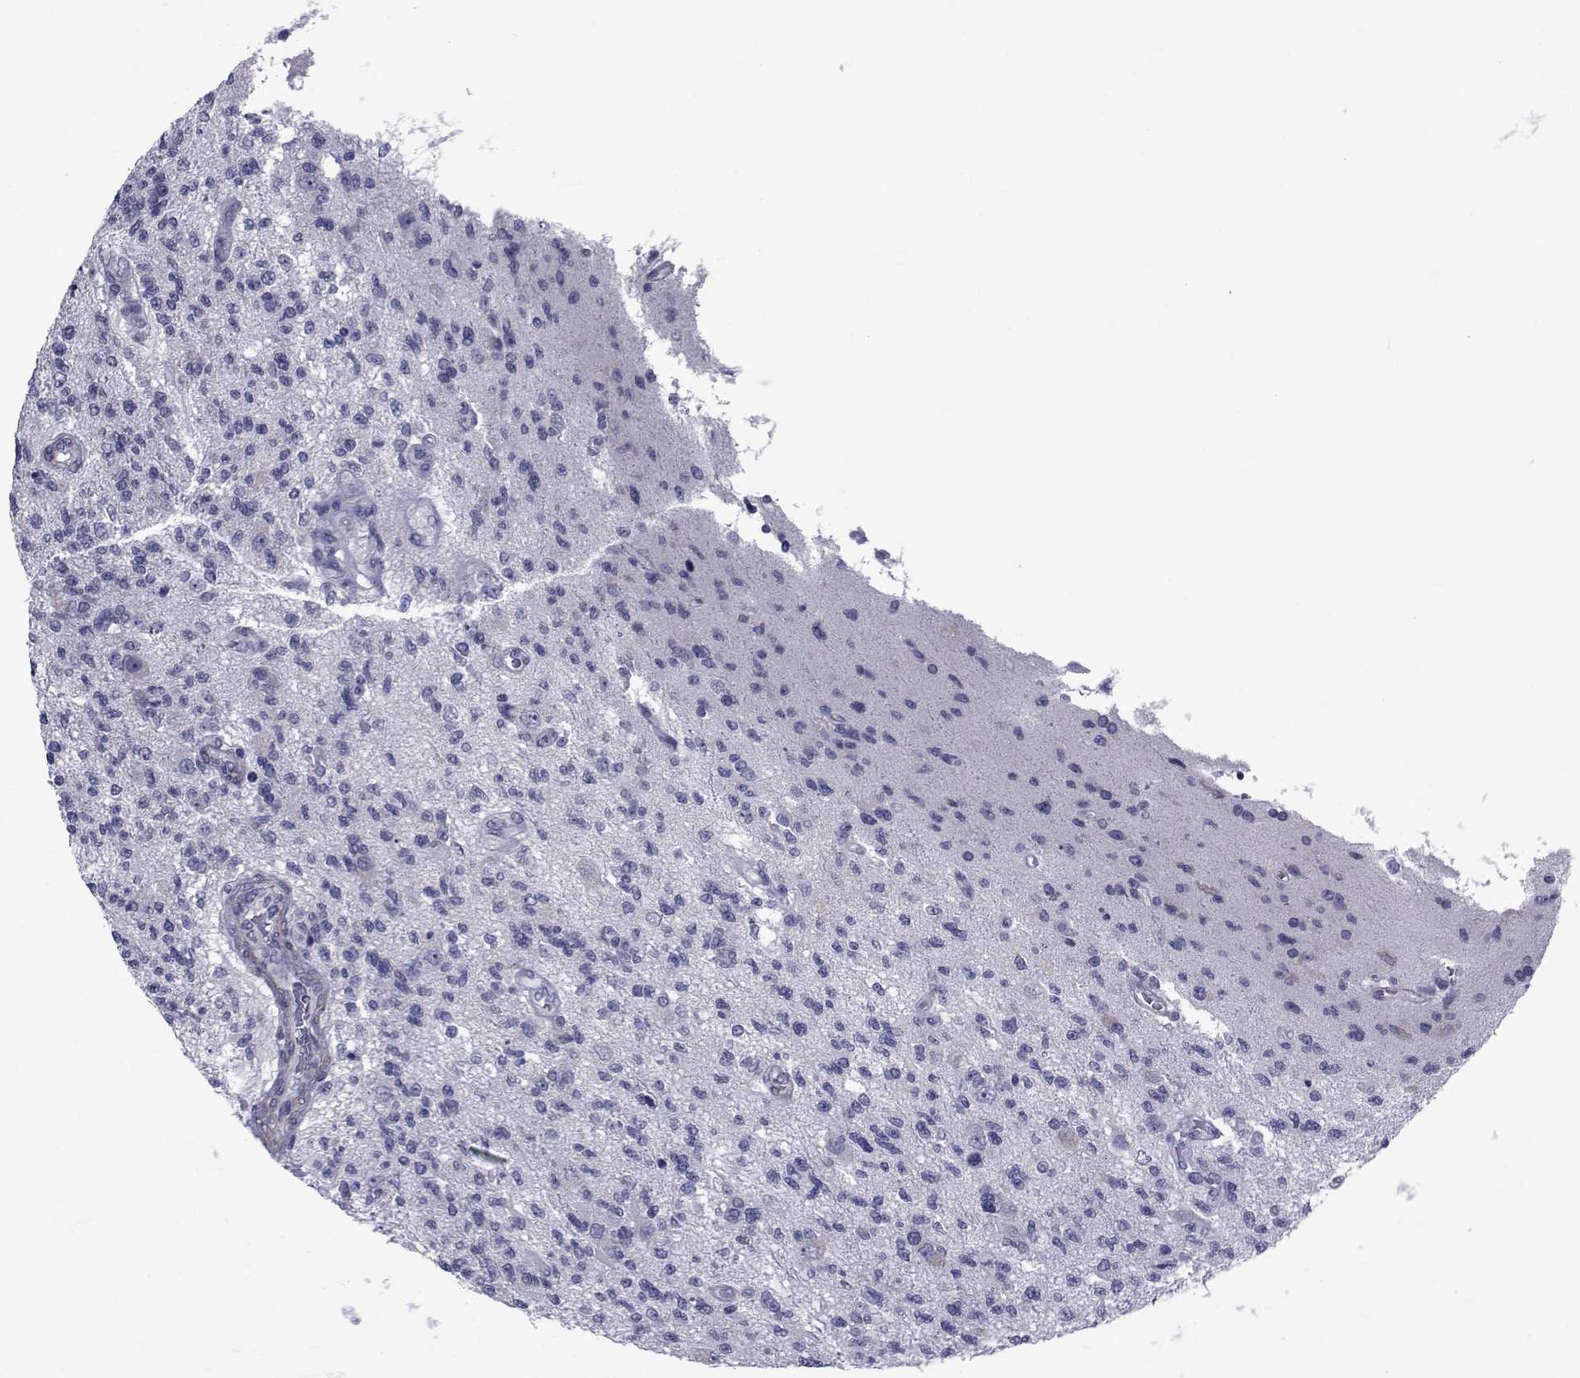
{"staining": {"intensity": "negative", "quantity": "none", "location": "none"}, "tissue": "glioma", "cell_type": "Tumor cells", "image_type": "cancer", "snomed": [{"axis": "morphology", "description": "Glioma, malignant, High grade"}, {"axis": "topography", "description": "Brain"}], "caption": "This is an IHC image of human high-grade glioma (malignant). There is no positivity in tumor cells.", "gene": "GKAP1", "patient": {"sex": "male", "age": 56}}